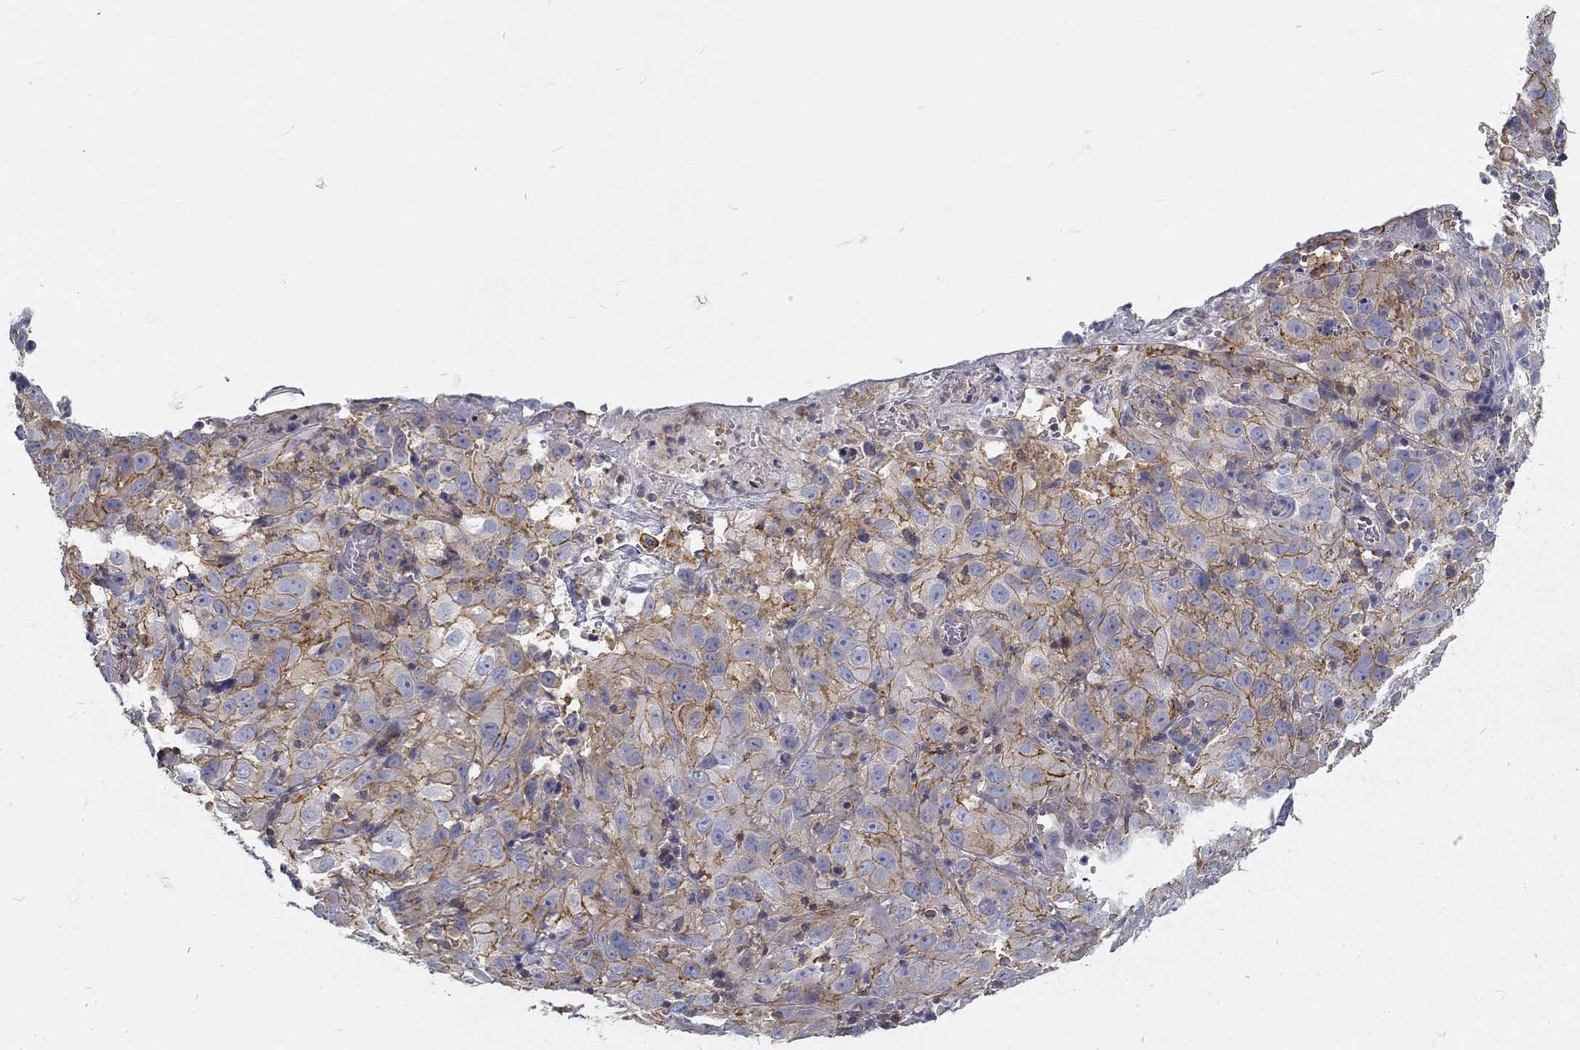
{"staining": {"intensity": "moderate", "quantity": ">75%", "location": "cytoplasmic/membranous"}, "tissue": "cervical cancer", "cell_type": "Tumor cells", "image_type": "cancer", "snomed": [{"axis": "morphology", "description": "Squamous cell carcinoma, NOS"}, {"axis": "topography", "description": "Cervix"}], "caption": "IHC image of human cervical squamous cell carcinoma stained for a protein (brown), which displays medium levels of moderate cytoplasmic/membranous staining in about >75% of tumor cells.", "gene": "MTMR11", "patient": {"sex": "female", "age": 32}}